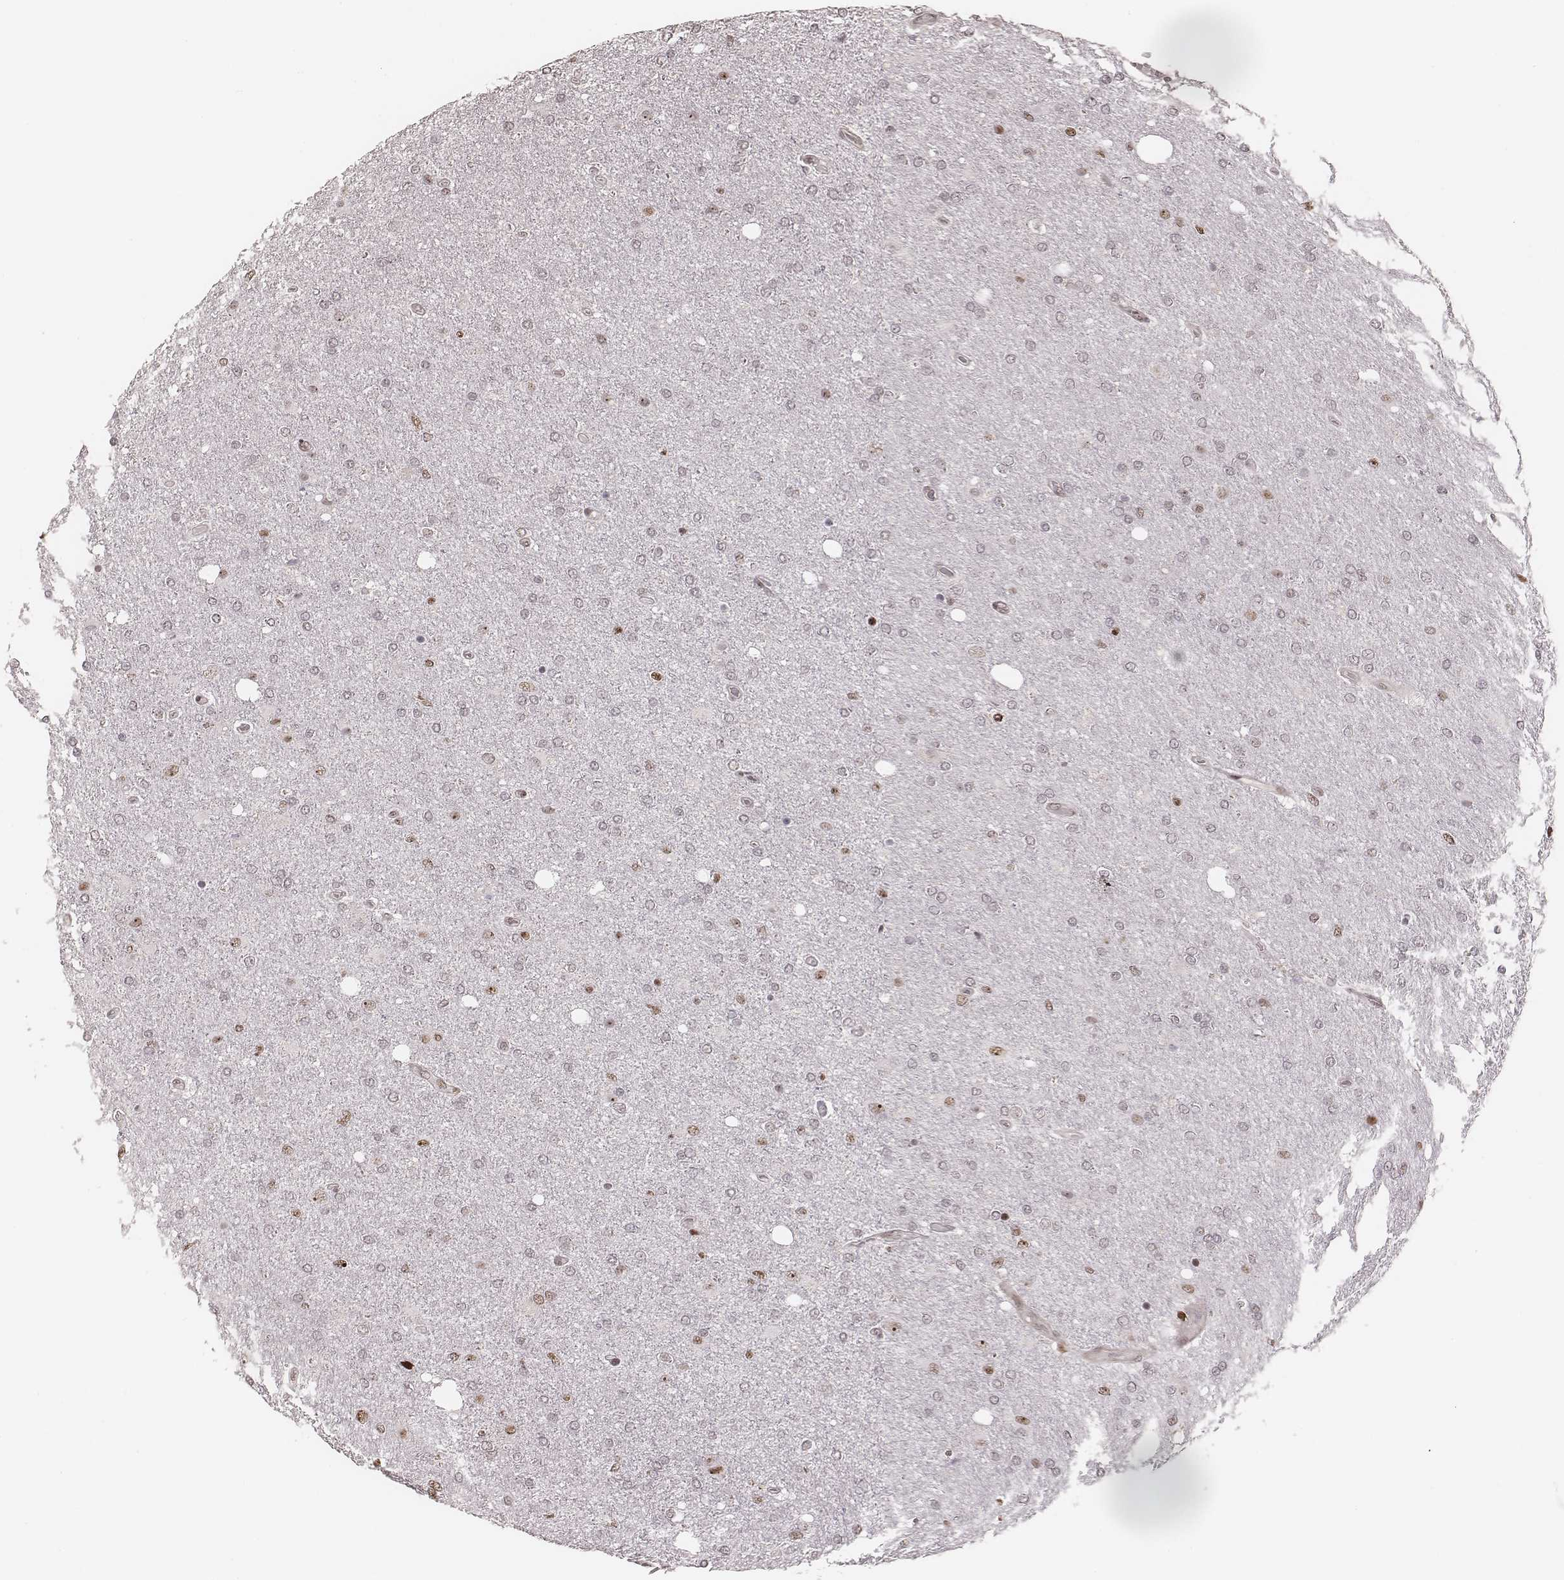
{"staining": {"intensity": "moderate", "quantity": "<25%", "location": "nuclear"}, "tissue": "glioma", "cell_type": "Tumor cells", "image_type": "cancer", "snomed": [{"axis": "morphology", "description": "Glioma, malignant, High grade"}, {"axis": "topography", "description": "Cerebral cortex"}], "caption": "Immunohistochemical staining of human malignant glioma (high-grade) displays low levels of moderate nuclear expression in approximately <25% of tumor cells. The staining was performed using DAB (3,3'-diaminobenzidine), with brown indicating positive protein expression. Nuclei are stained blue with hematoxylin.", "gene": "VRK3", "patient": {"sex": "male", "age": 70}}